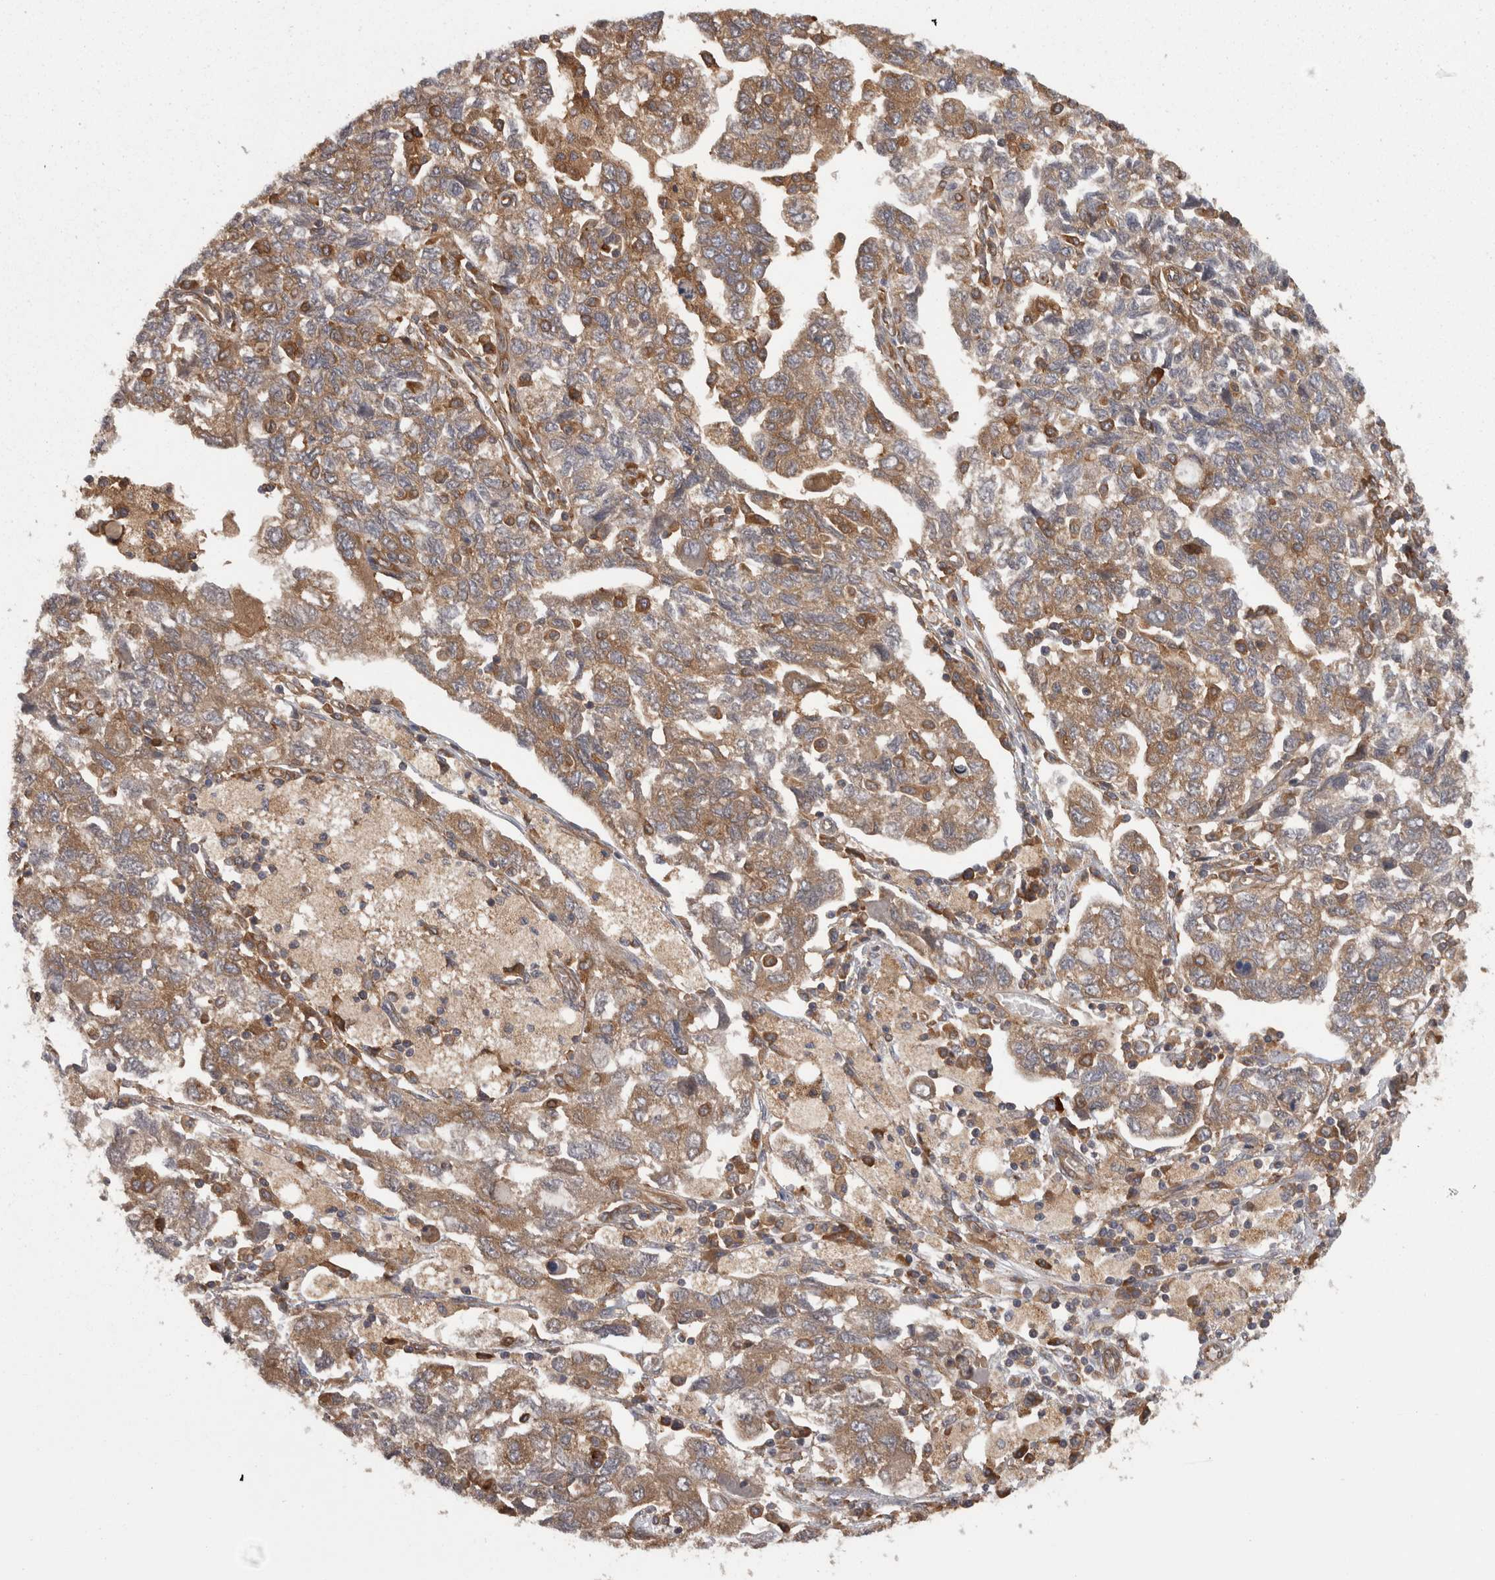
{"staining": {"intensity": "moderate", "quantity": ">75%", "location": "cytoplasmic/membranous"}, "tissue": "ovarian cancer", "cell_type": "Tumor cells", "image_type": "cancer", "snomed": [{"axis": "morphology", "description": "Carcinoma, NOS"}, {"axis": "morphology", "description": "Cystadenocarcinoma, serous, NOS"}, {"axis": "topography", "description": "Ovary"}], "caption": "This image displays serous cystadenocarcinoma (ovarian) stained with IHC to label a protein in brown. The cytoplasmic/membranous of tumor cells show moderate positivity for the protein. Nuclei are counter-stained blue.", "gene": "SMCR8", "patient": {"sex": "female", "age": 69}}